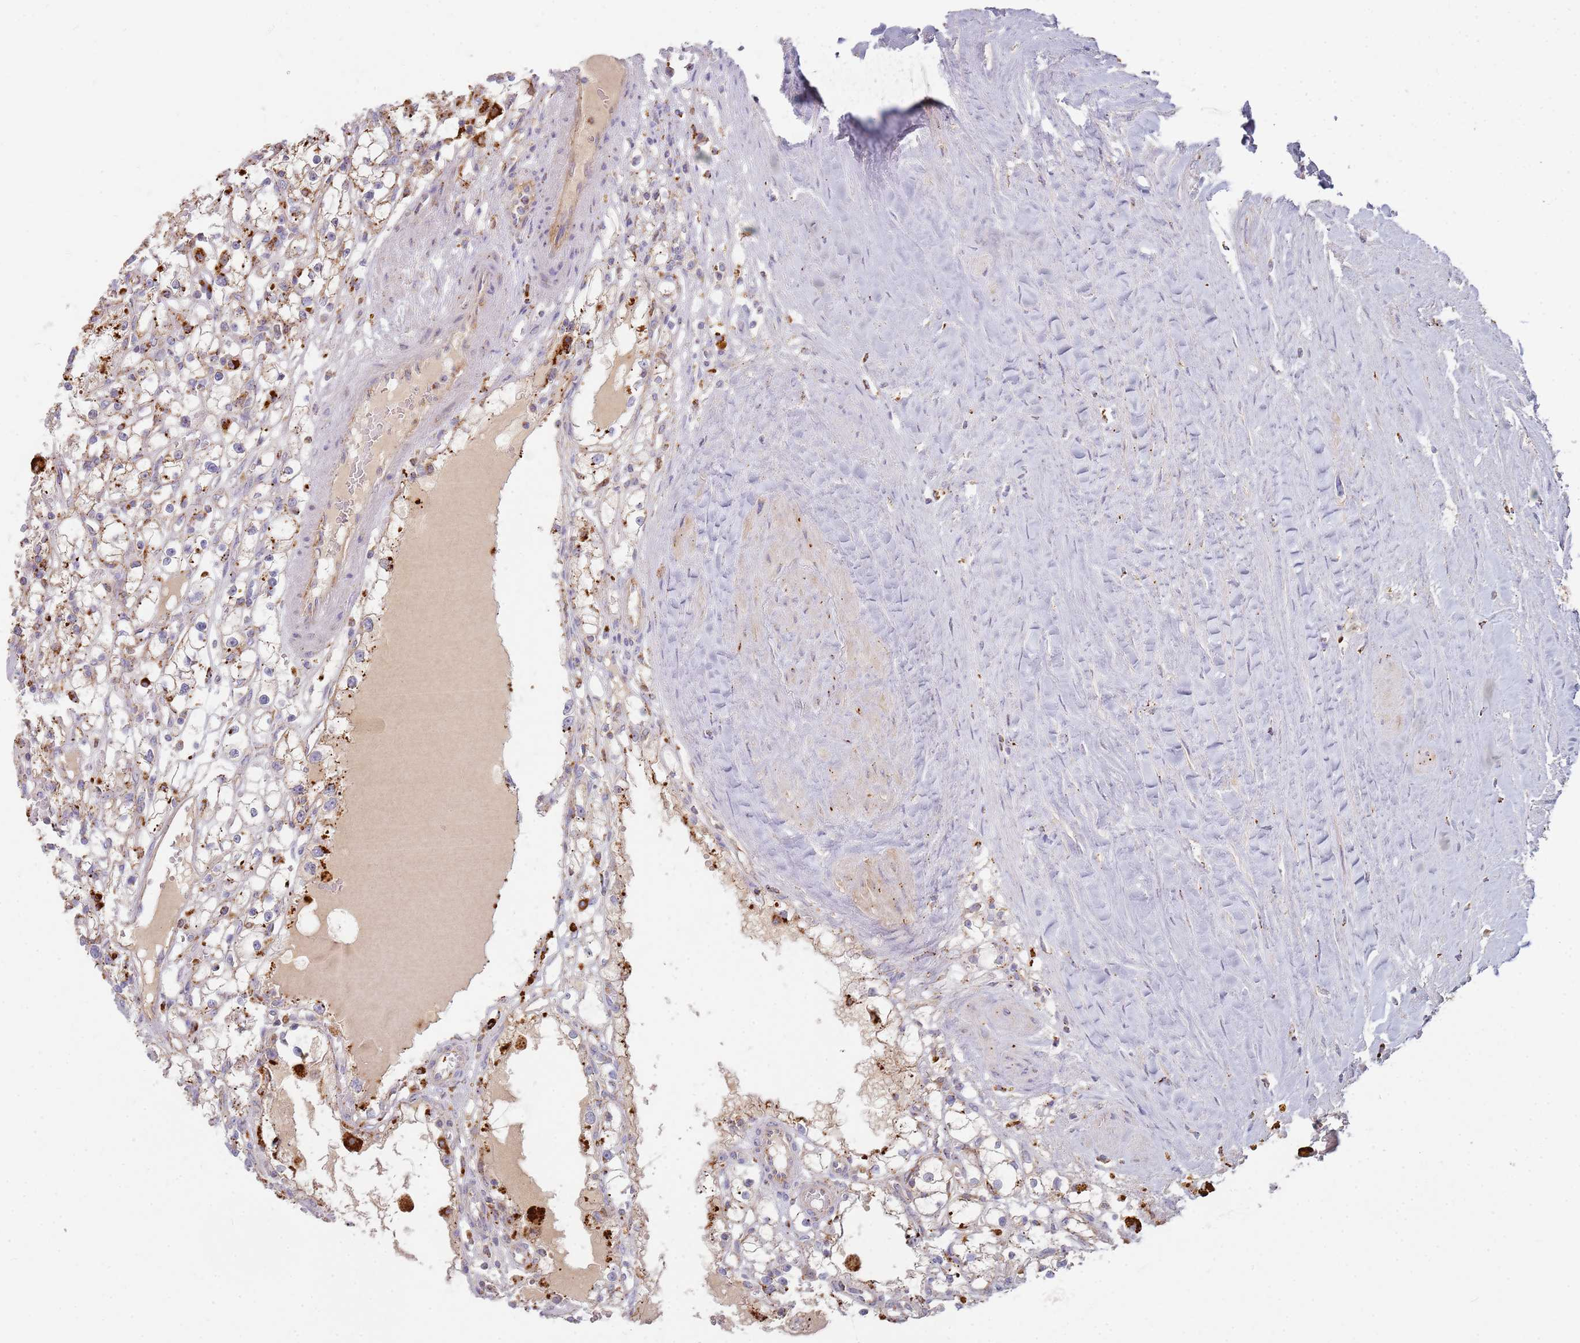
{"staining": {"intensity": "weak", "quantity": "<25%", "location": "cytoplasmic/membranous"}, "tissue": "renal cancer", "cell_type": "Tumor cells", "image_type": "cancer", "snomed": [{"axis": "morphology", "description": "Adenocarcinoma, NOS"}, {"axis": "topography", "description": "Kidney"}], "caption": "An immunohistochemistry (IHC) micrograph of adenocarcinoma (renal) is shown. There is no staining in tumor cells of adenocarcinoma (renal).", "gene": "TMEM229B", "patient": {"sex": "male", "age": 56}}